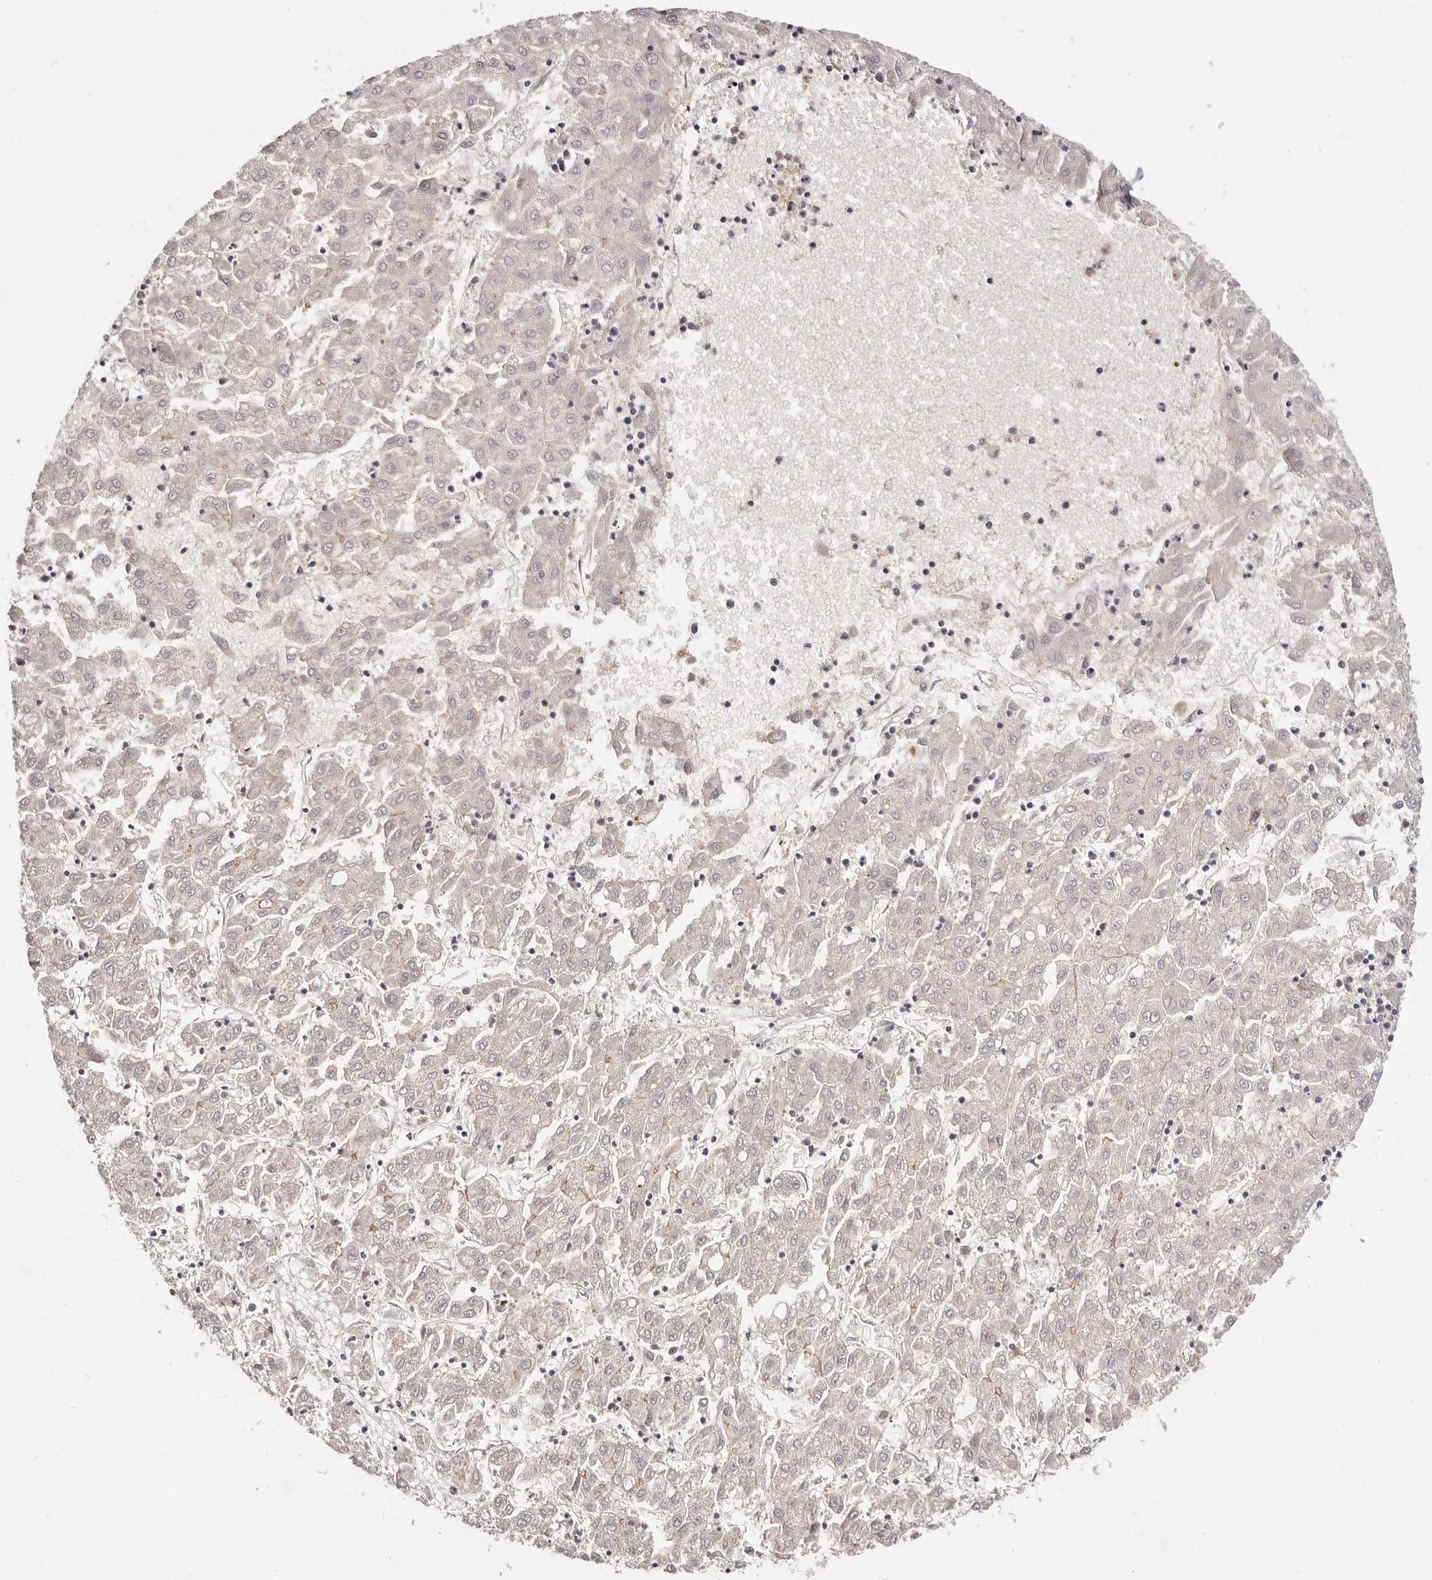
{"staining": {"intensity": "moderate", "quantity": "<25%", "location": "cytoplasmic/membranous"}, "tissue": "liver cancer", "cell_type": "Tumor cells", "image_type": "cancer", "snomed": [{"axis": "morphology", "description": "Carcinoma, Hepatocellular, NOS"}, {"axis": "topography", "description": "Liver"}], "caption": "Liver hepatocellular carcinoma stained with a protein marker reveals moderate staining in tumor cells.", "gene": "SLC35B2", "patient": {"sex": "male", "age": 72}}